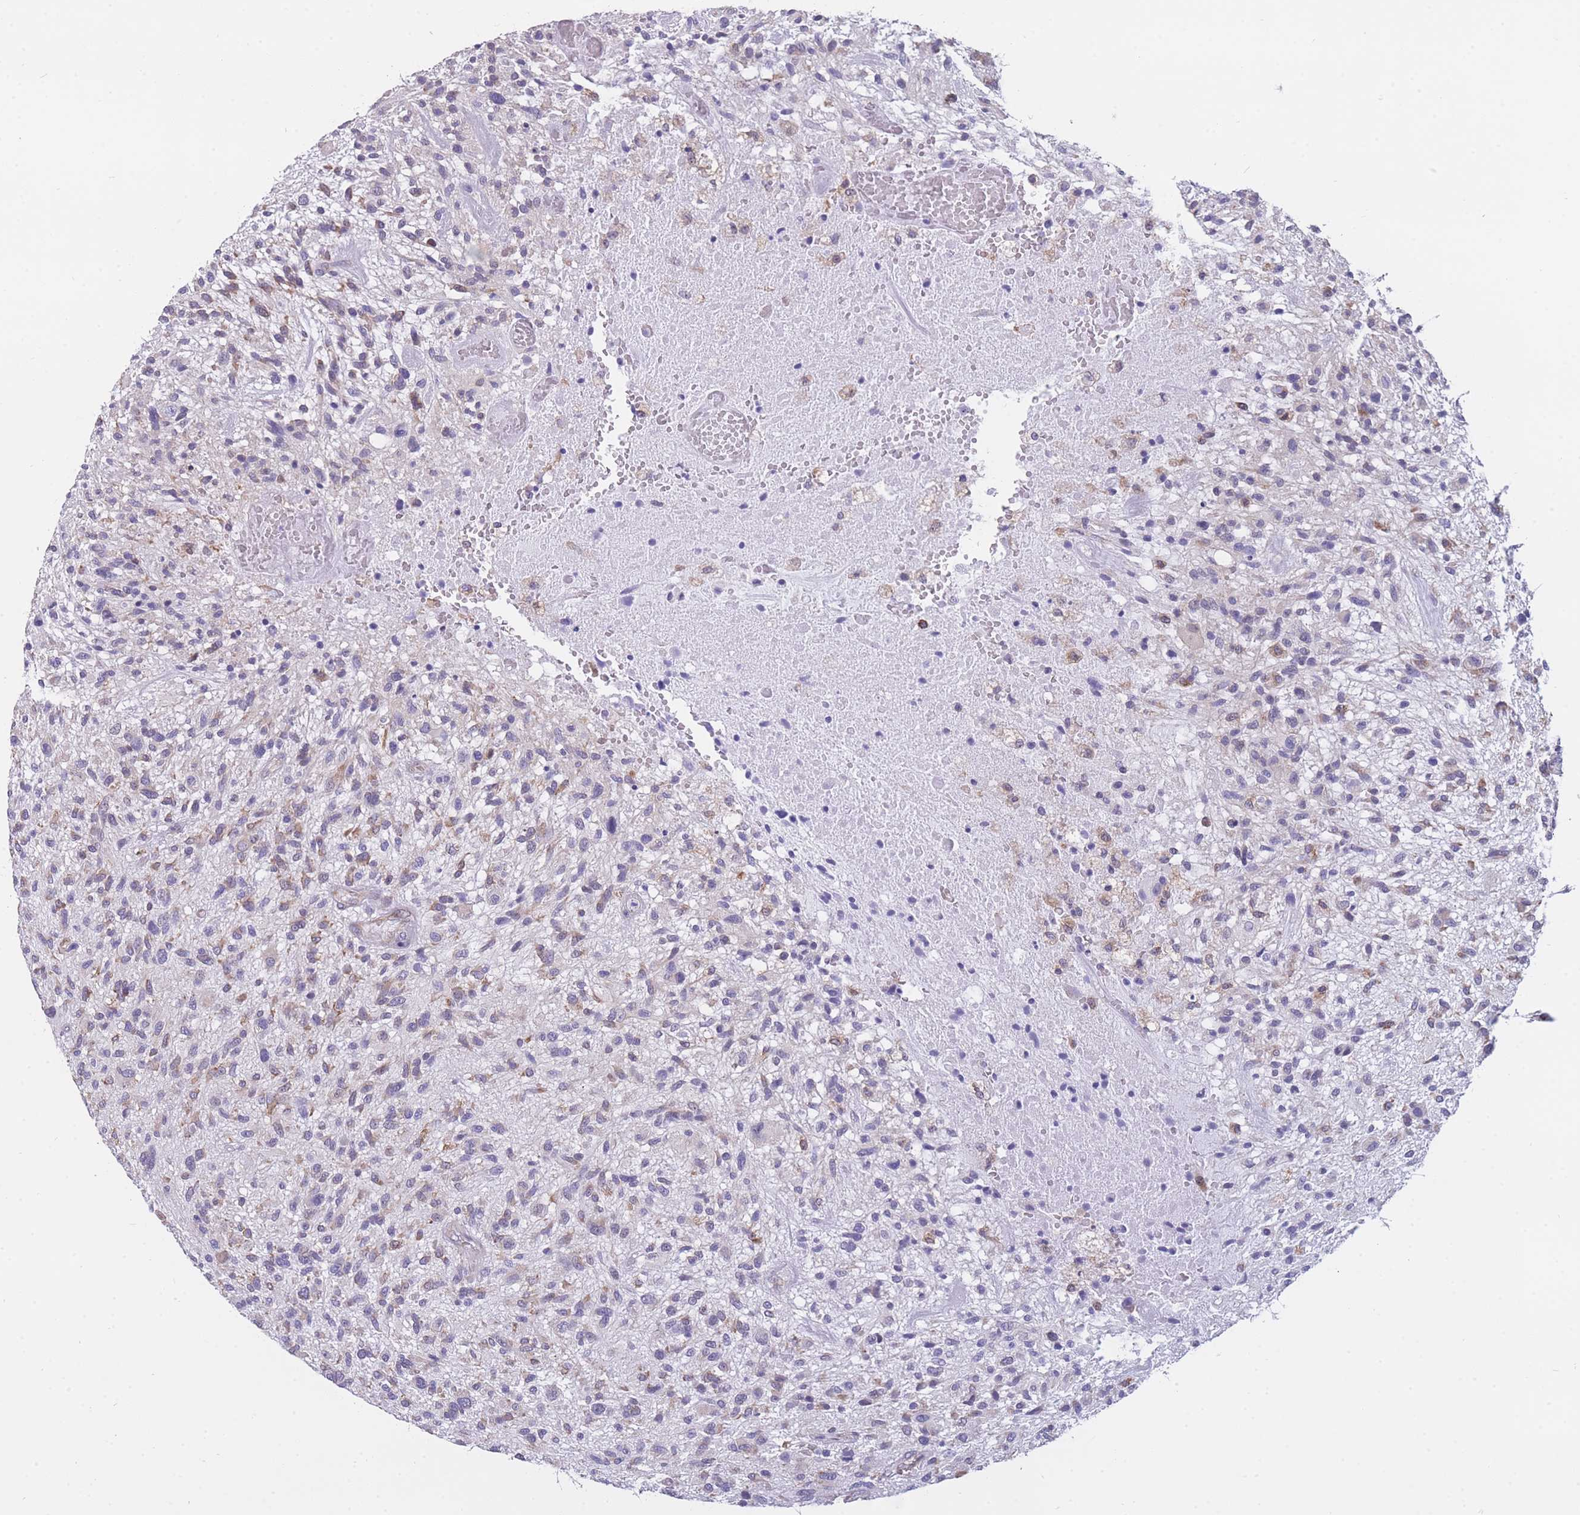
{"staining": {"intensity": "weak", "quantity": "25%-75%", "location": "cytoplasmic/membranous"}, "tissue": "glioma", "cell_type": "Tumor cells", "image_type": "cancer", "snomed": [{"axis": "morphology", "description": "Glioma, malignant, High grade"}, {"axis": "topography", "description": "Brain"}], "caption": "Immunohistochemical staining of glioma exhibits weak cytoplasmic/membranous protein expression in about 25%-75% of tumor cells. (DAB (3,3'-diaminobenzidine) IHC, brown staining for protein, blue staining for nuclei).", "gene": "ZNF662", "patient": {"sex": "male", "age": 47}}